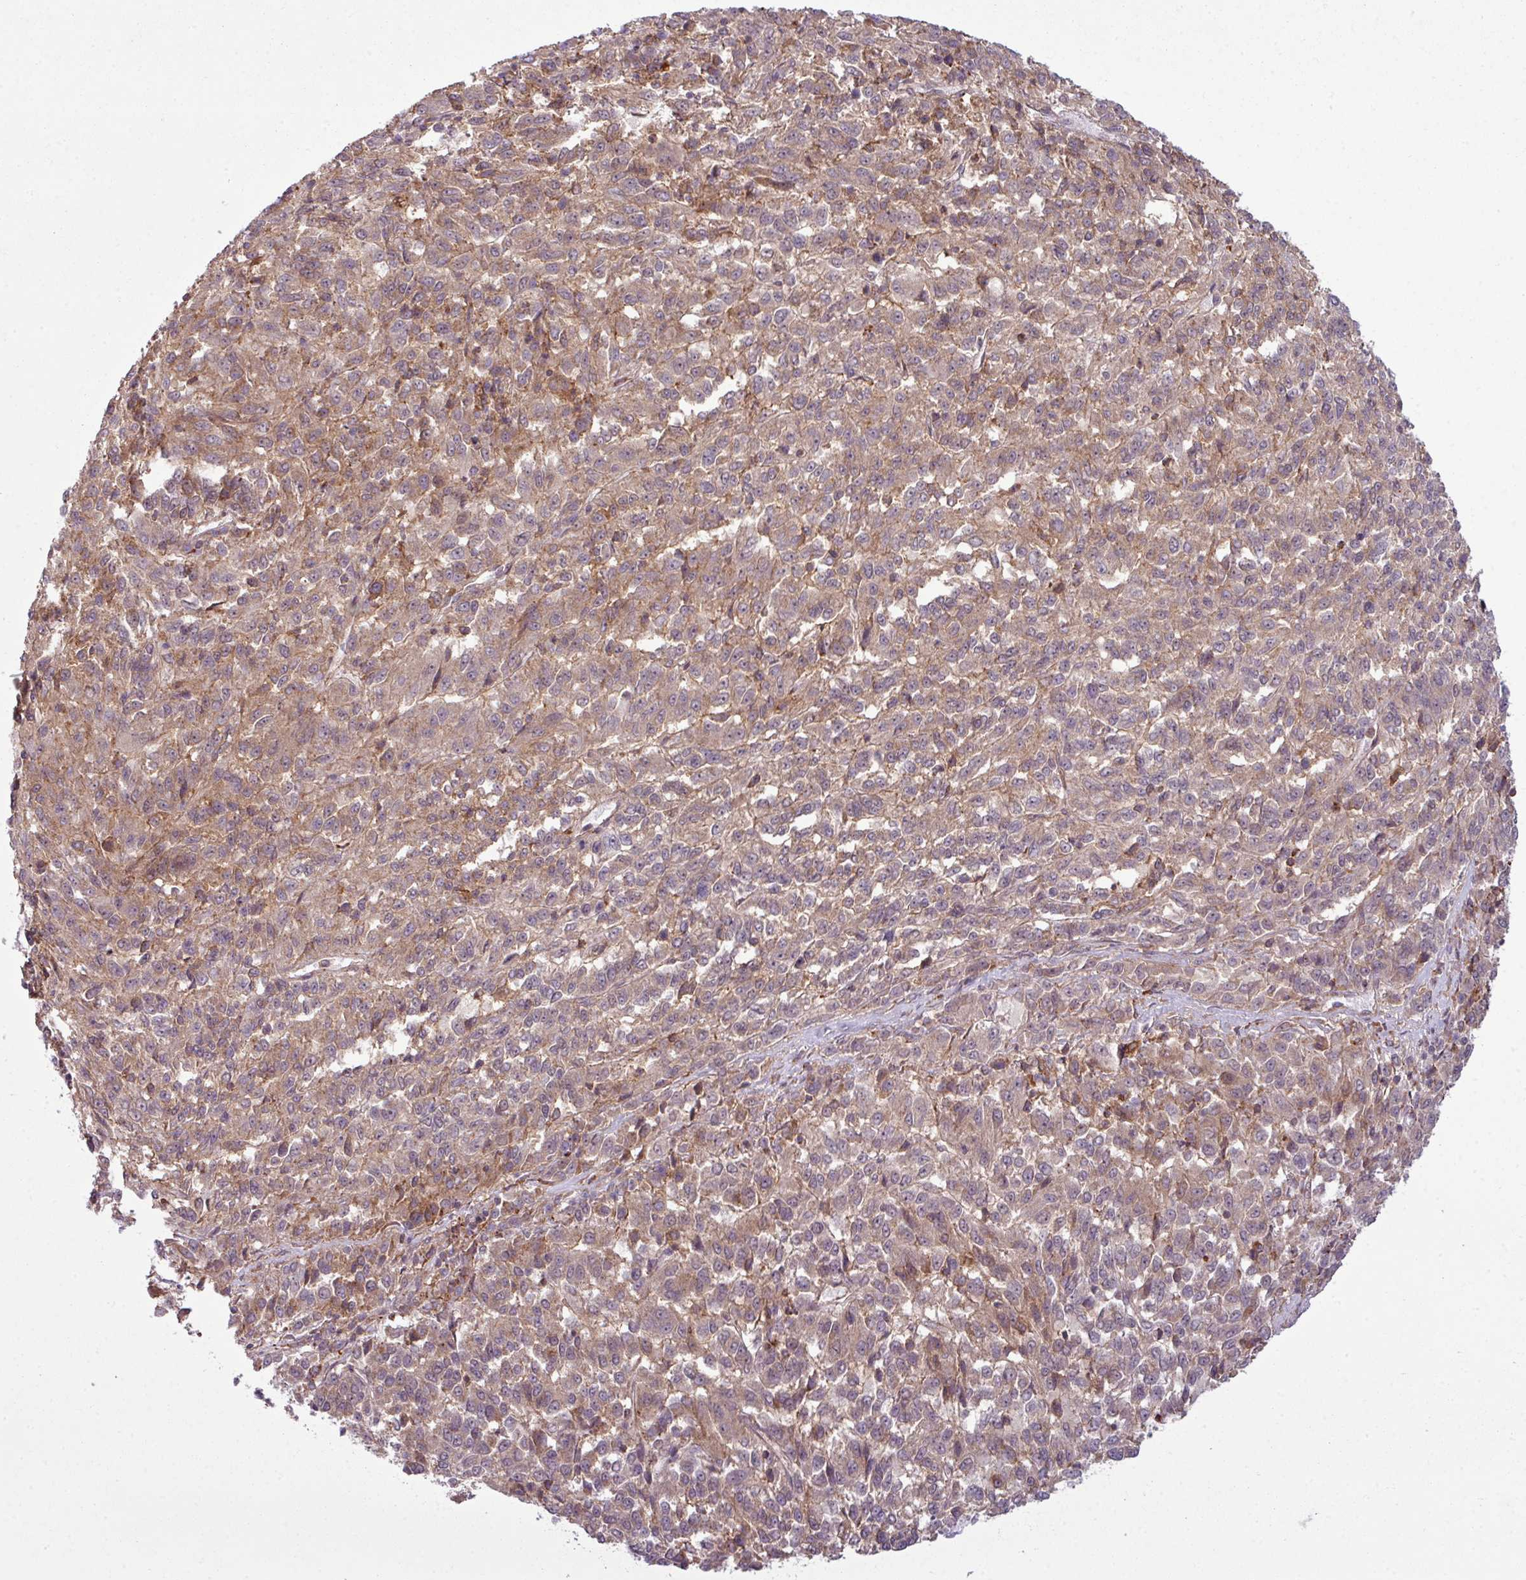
{"staining": {"intensity": "weak", "quantity": ">75%", "location": "cytoplasmic/membranous"}, "tissue": "melanoma", "cell_type": "Tumor cells", "image_type": "cancer", "snomed": [{"axis": "morphology", "description": "Malignant melanoma, Metastatic site"}, {"axis": "topography", "description": "Lung"}], "caption": "The micrograph shows a brown stain indicating the presence of a protein in the cytoplasmic/membranous of tumor cells in malignant melanoma (metastatic site).", "gene": "ZC2HC1C", "patient": {"sex": "male", "age": 64}}